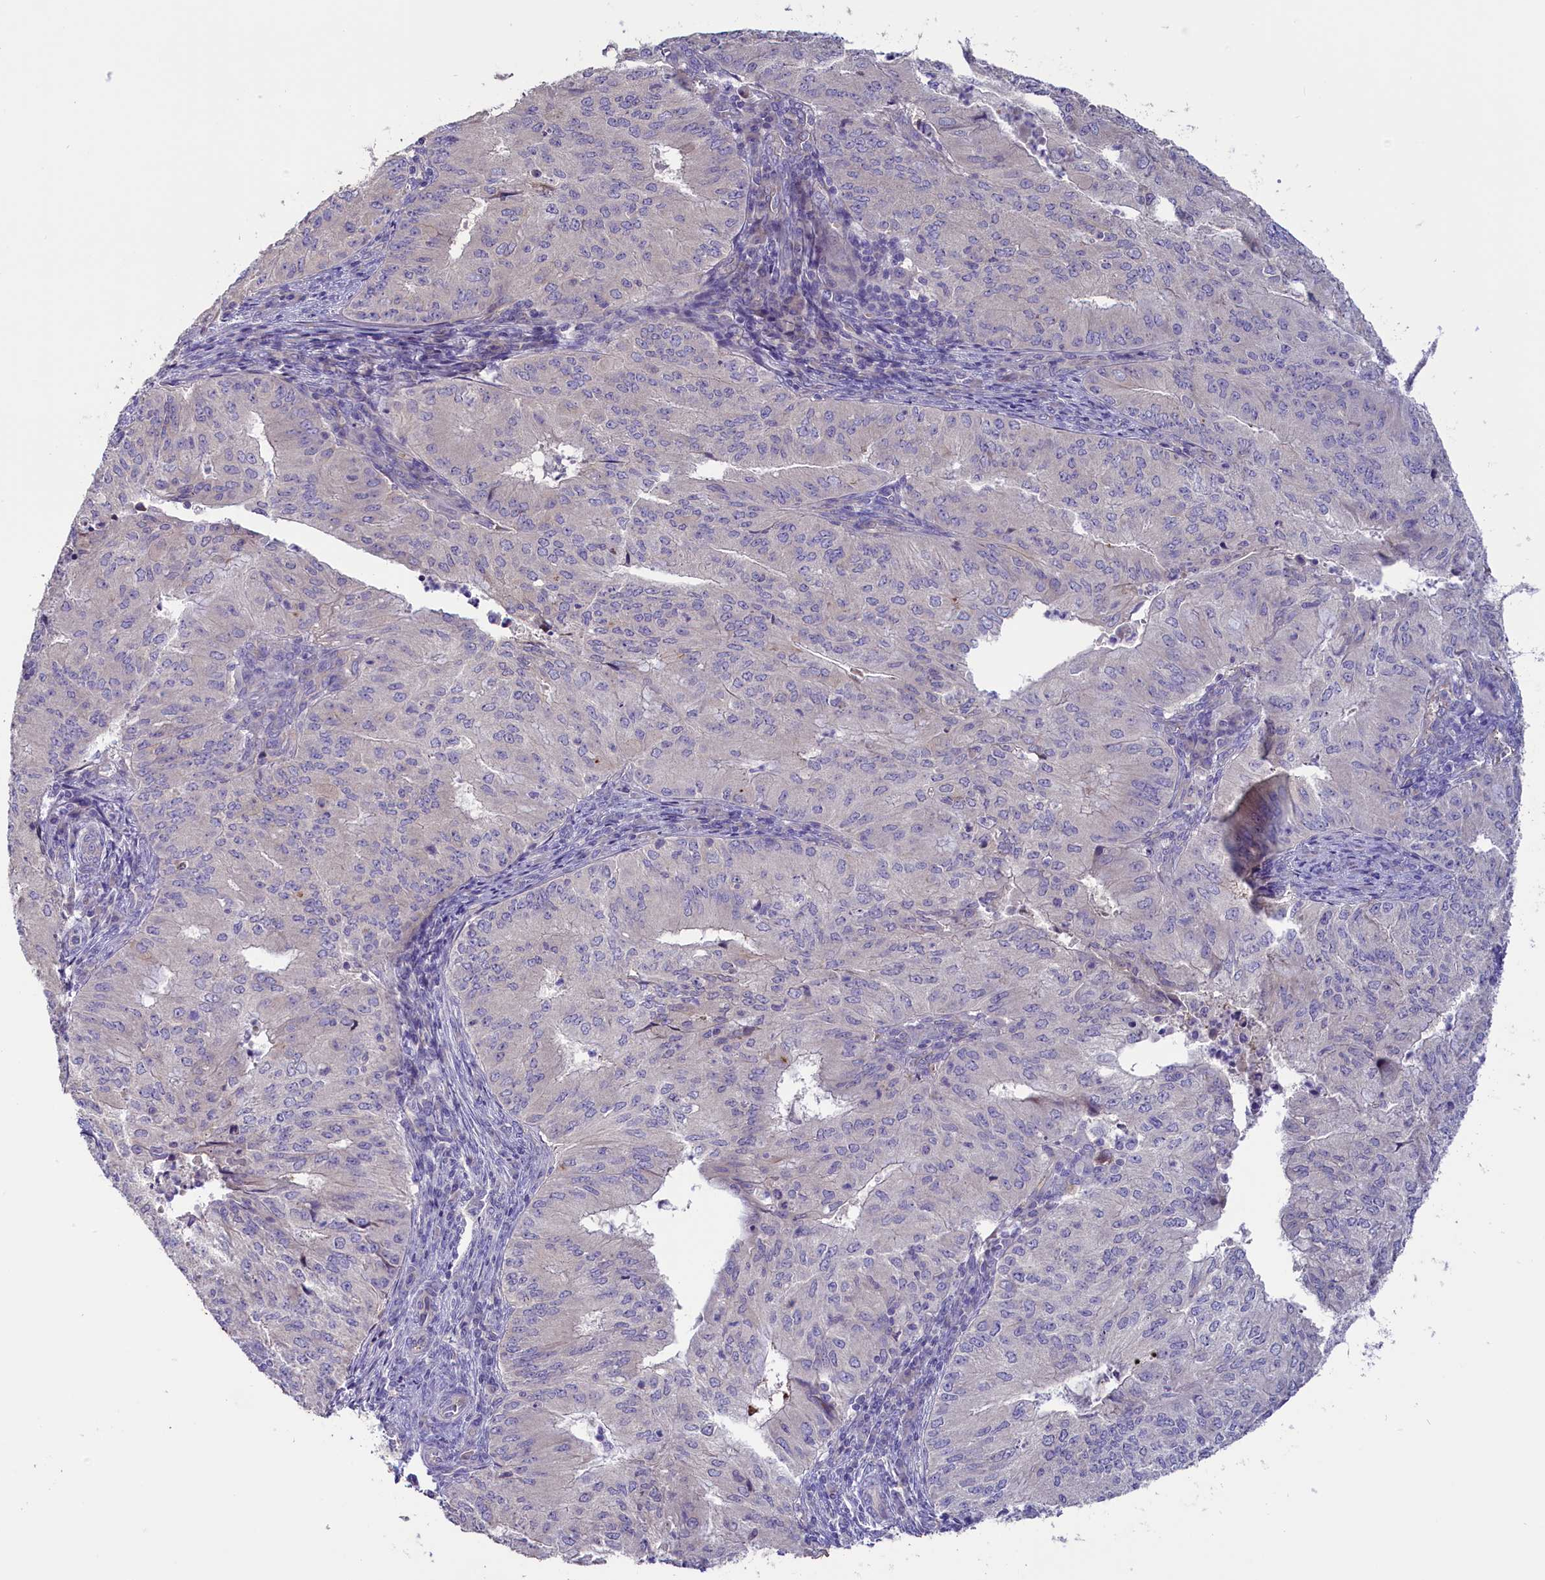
{"staining": {"intensity": "negative", "quantity": "none", "location": "none"}, "tissue": "endometrial cancer", "cell_type": "Tumor cells", "image_type": "cancer", "snomed": [{"axis": "morphology", "description": "Adenocarcinoma, NOS"}, {"axis": "topography", "description": "Endometrium"}], "caption": "A photomicrograph of endometrial adenocarcinoma stained for a protein displays no brown staining in tumor cells. (Immunohistochemistry, brightfield microscopy, high magnification).", "gene": "CD99L2", "patient": {"sex": "female", "age": 50}}